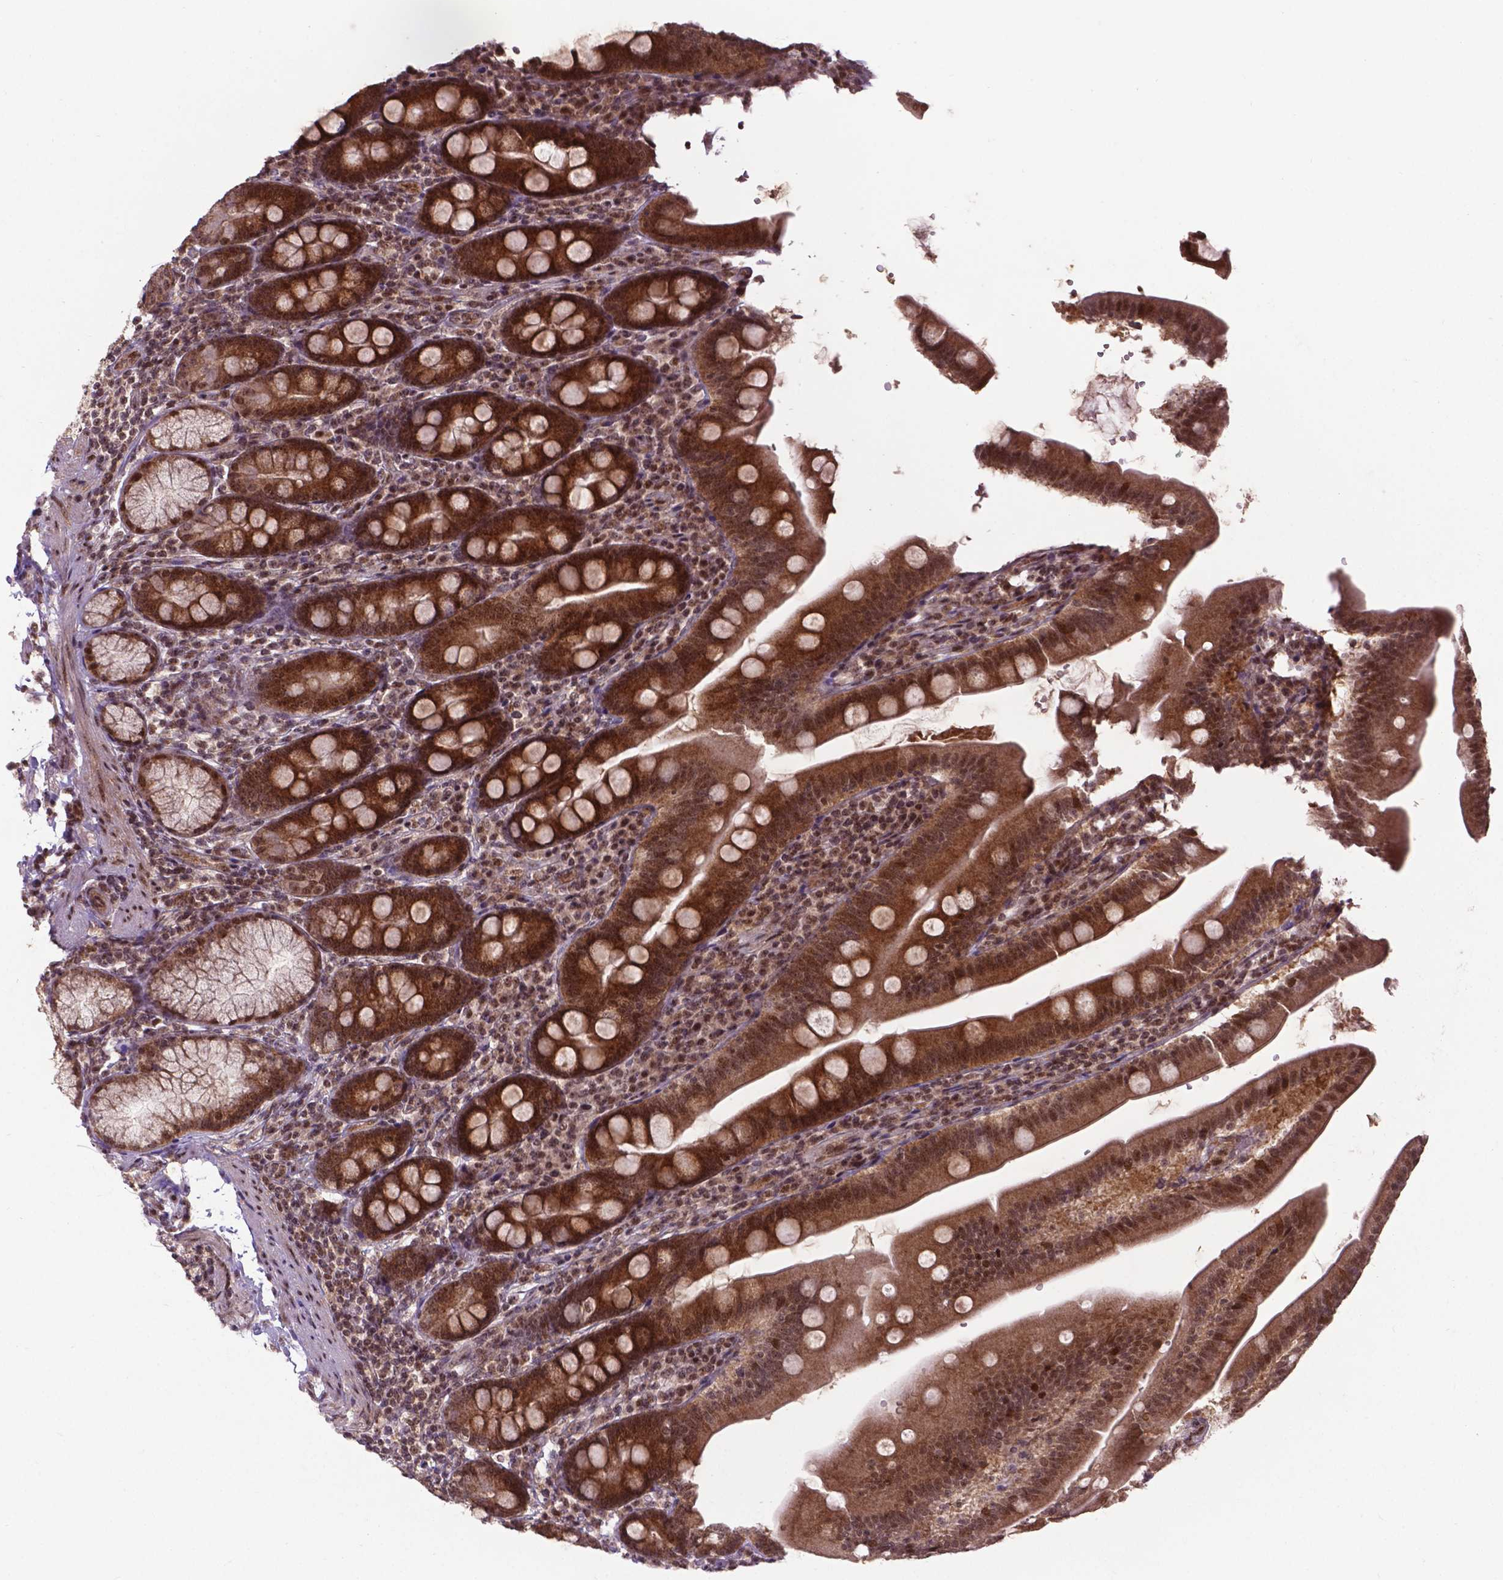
{"staining": {"intensity": "strong", "quantity": "25%-75%", "location": "cytoplasmic/membranous,nuclear"}, "tissue": "duodenum", "cell_type": "Glandular cells", "image_type": "normal", "snomed": [{"axis": "morphology", "description": "Normal tissue, NOS"}, {"axis": "topography", "description": "Duodenum"}], "caption": "Glandular cells demonstrate high levels of strong cytoplasmic/membranous,nuclear staining in about 25%-75% of cells in normal human duodenum. The protein is shown in brown color, while the nuclei are stained blue.", "gene": "CSNK2A1", "patient": {"sex": "female", "age": 67}}